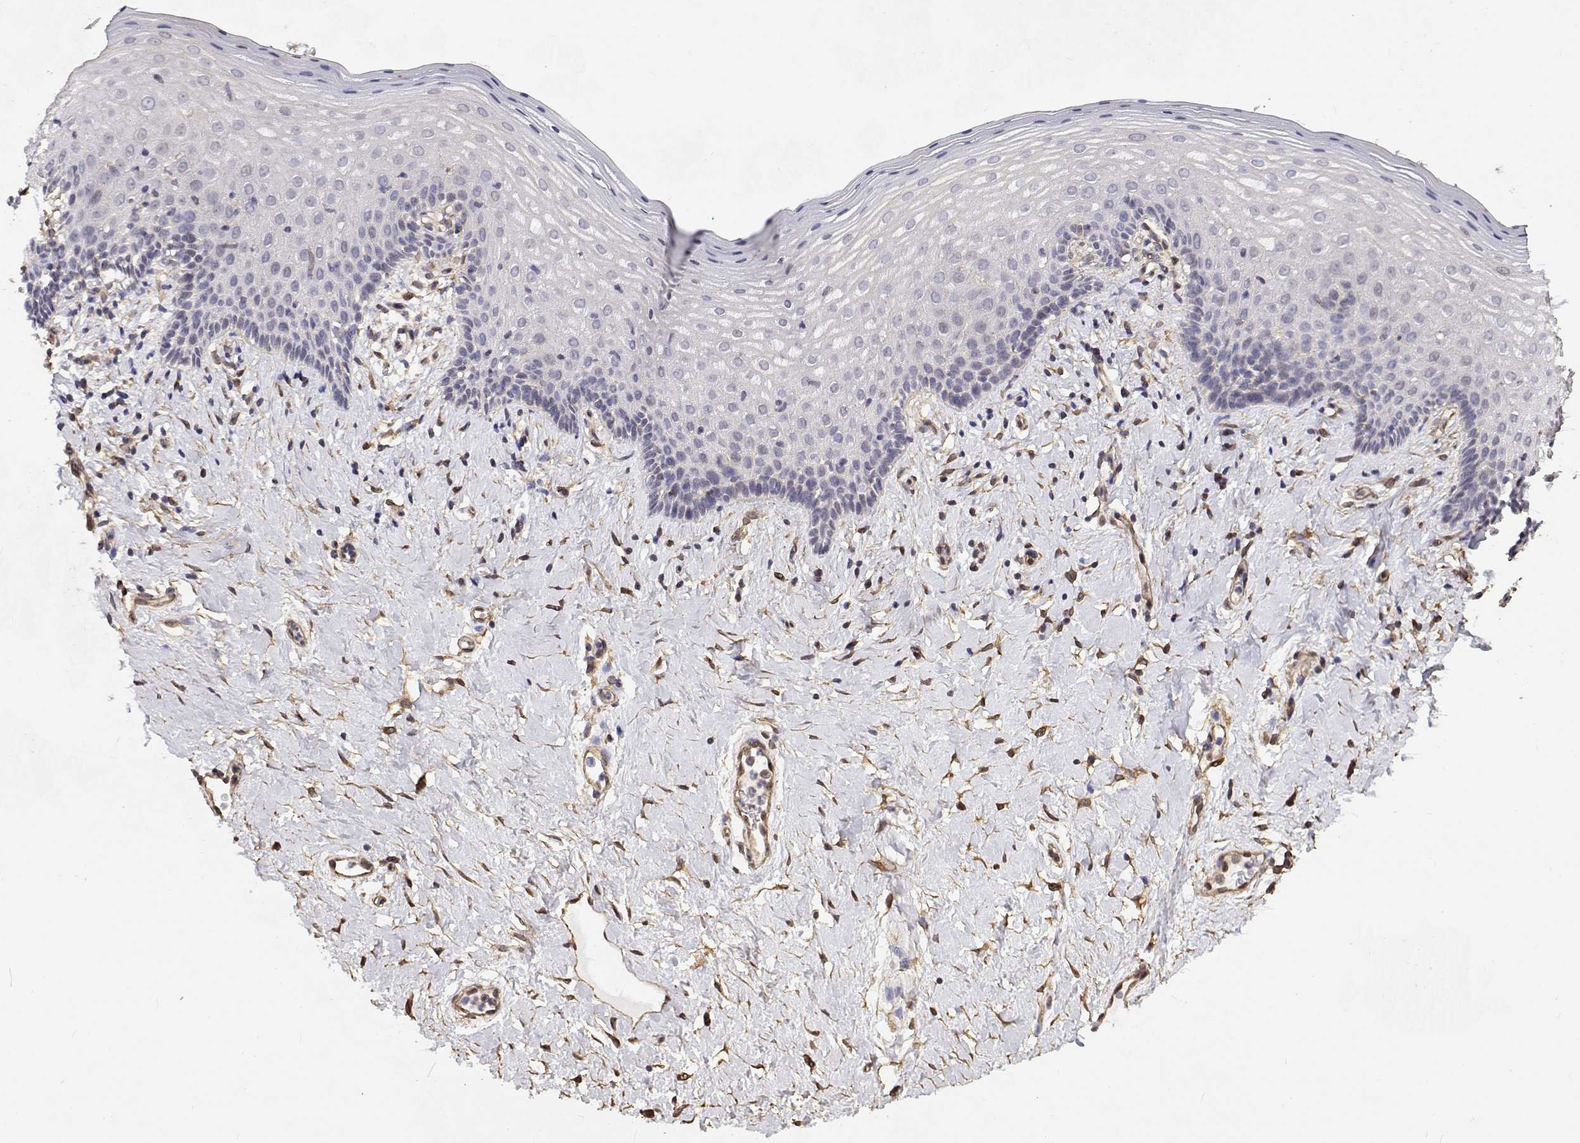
{"staining": {"intensity": "negative", "quantity": "none", "location": "none"}, "tissue": "vagina", "cell_type": "Squamous epithelial cells", "image_type": "normal", "snomed": [{"axis": "morphology", "description": "Normal tissue, NOS"}, {"axis": "topography", "description": "Vagina"}], "caption": "DAB (3,3'-diaminobenzidine) immunohistochemical staining of unremarkable human vagina reveals no significant staining in squamous epithelial cells.", "gene": "GSDMA", "patient": {"sex": "female", "age": 42}}